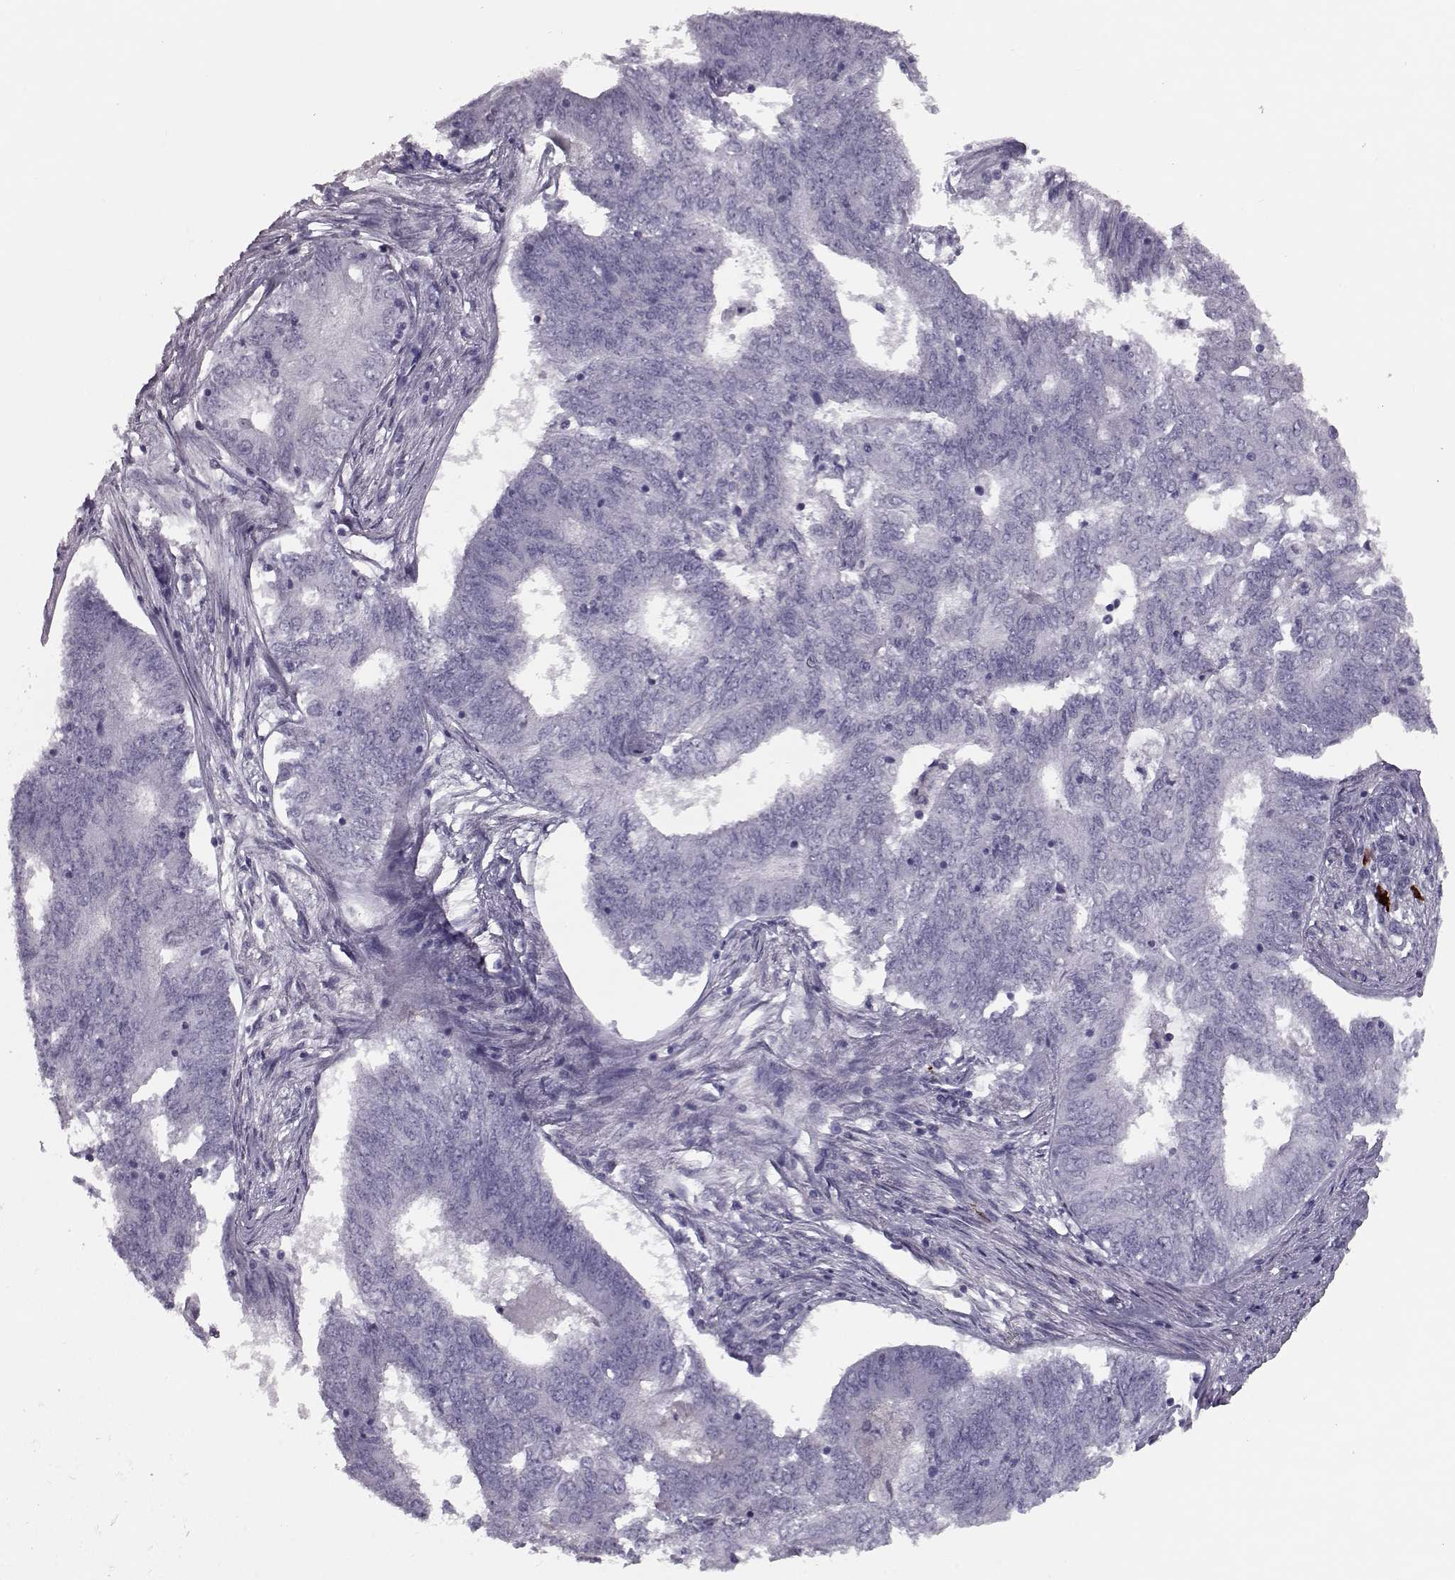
{"staining": {"intensity": "negative", "quantity": "none", "location": "none"}, "tissue": "endometrial cancer", "cell_type": "Tumor cells", "image_type": "cancer", "snomed": [{"axis": "morphology", "description": "Adenocarcinoma, NOS"}, {"axis": "topography", "description": "Endometrium"}], "caption": "Endometrial cancer stained for a protein using IHC reveals no positivity tumor cells.", "gene": "CCL19", "patient": {"sex": "female", "age": 62}}